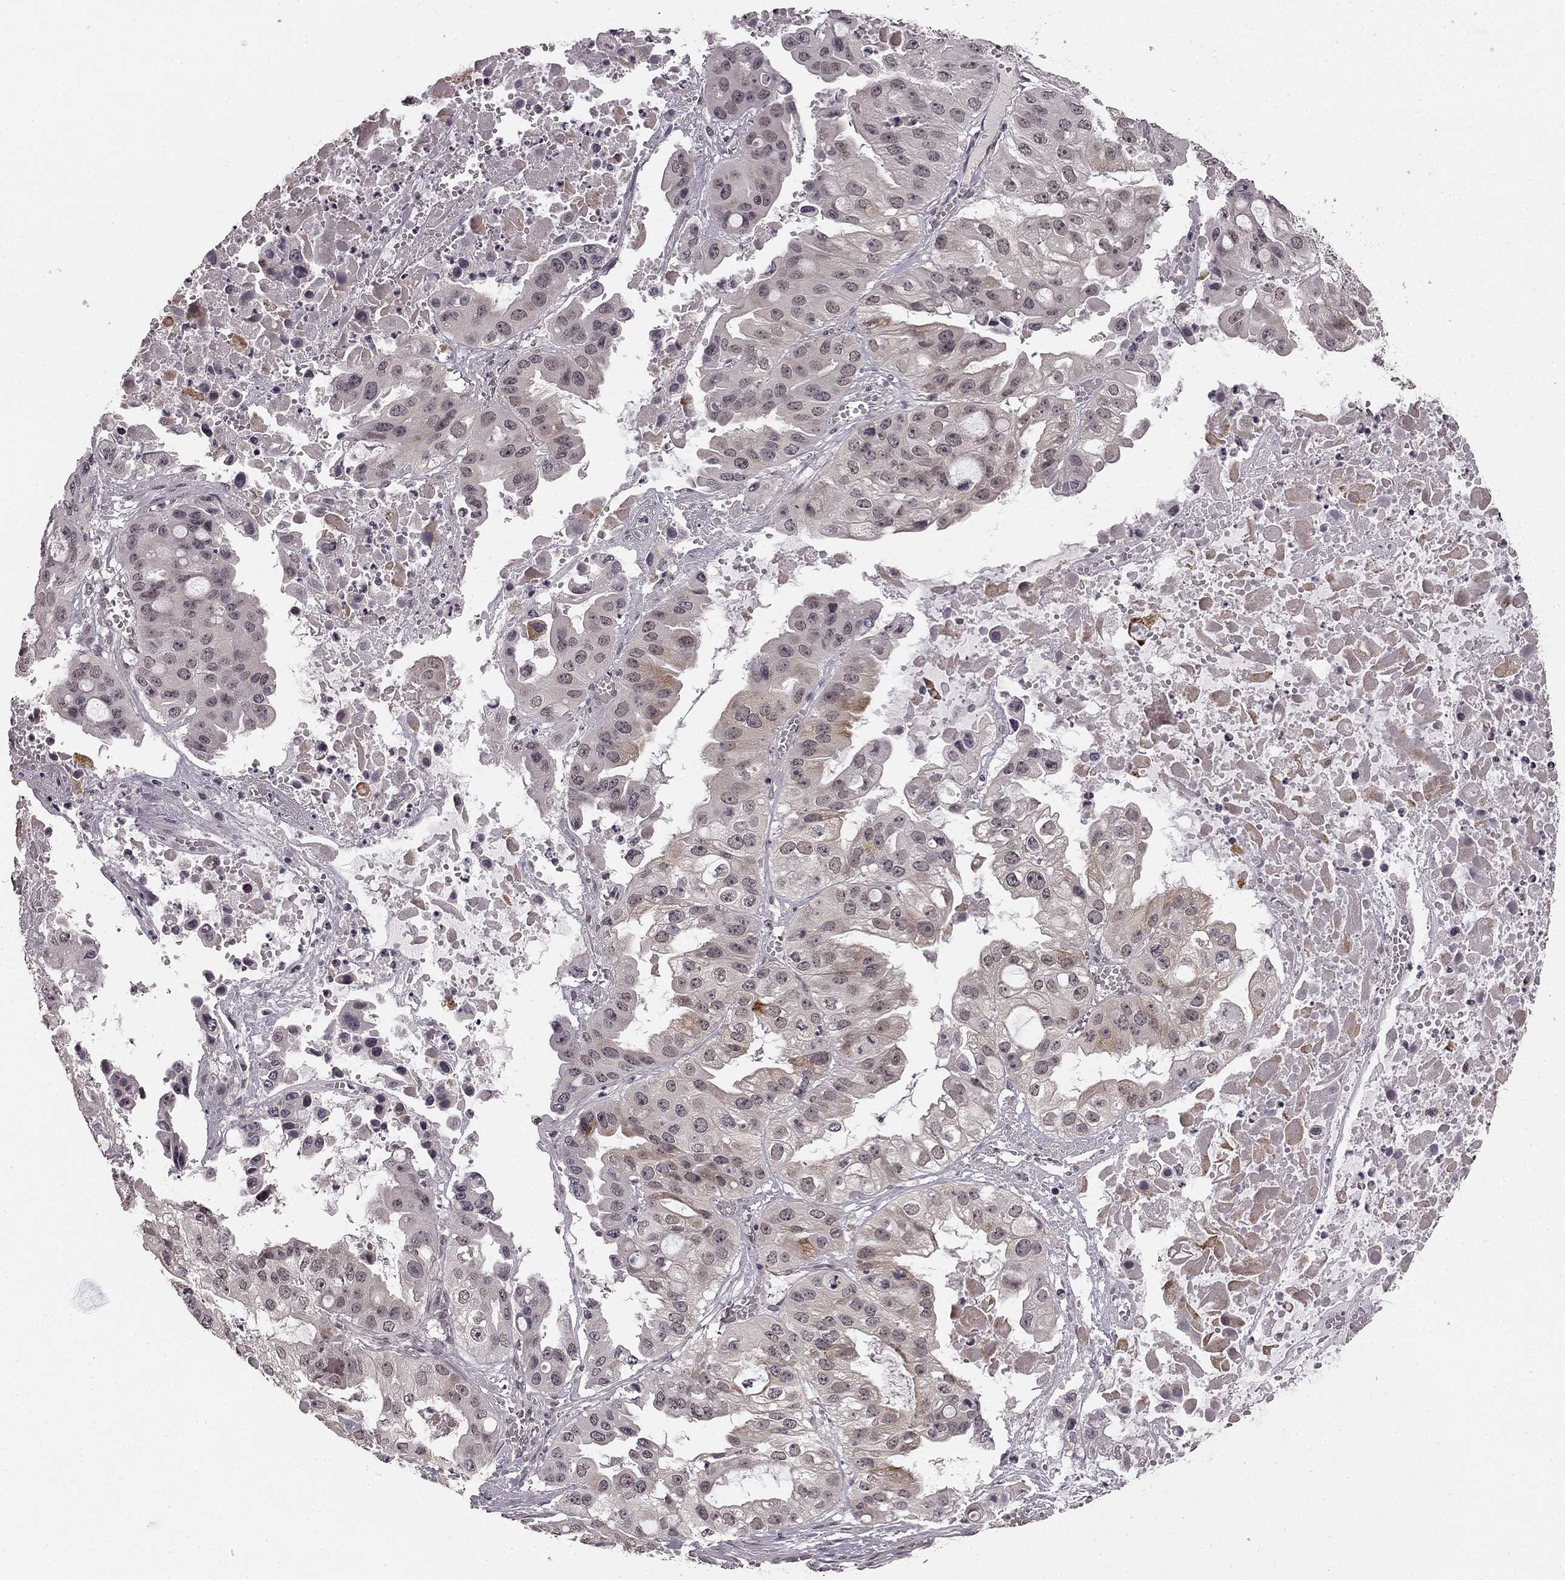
{"staining": {"intensity": "moderate", "quantity": "<25%", "location": "cytoplasmic/membranous"}, "tissue": "ovarian cancer", "cell_type": "Tumor cells", "image_type": "cancer", "snomed": [{"axis": "morphology", "description": "Cystadenocarcinoma, serous, NOS"}, {"axis": "topography", "description": "Ovary"}], "caption": "DAB (3,3'-diaminobenzidine) immunohistochemical staining of human serous cystadenocarcinoma (ovarian) demonstrates moderate cytoplasmic/membranous protein staining in about <25% of tumor cells.", "gene": "HCN4", "patient": {"sex": "female", "age": 56}}